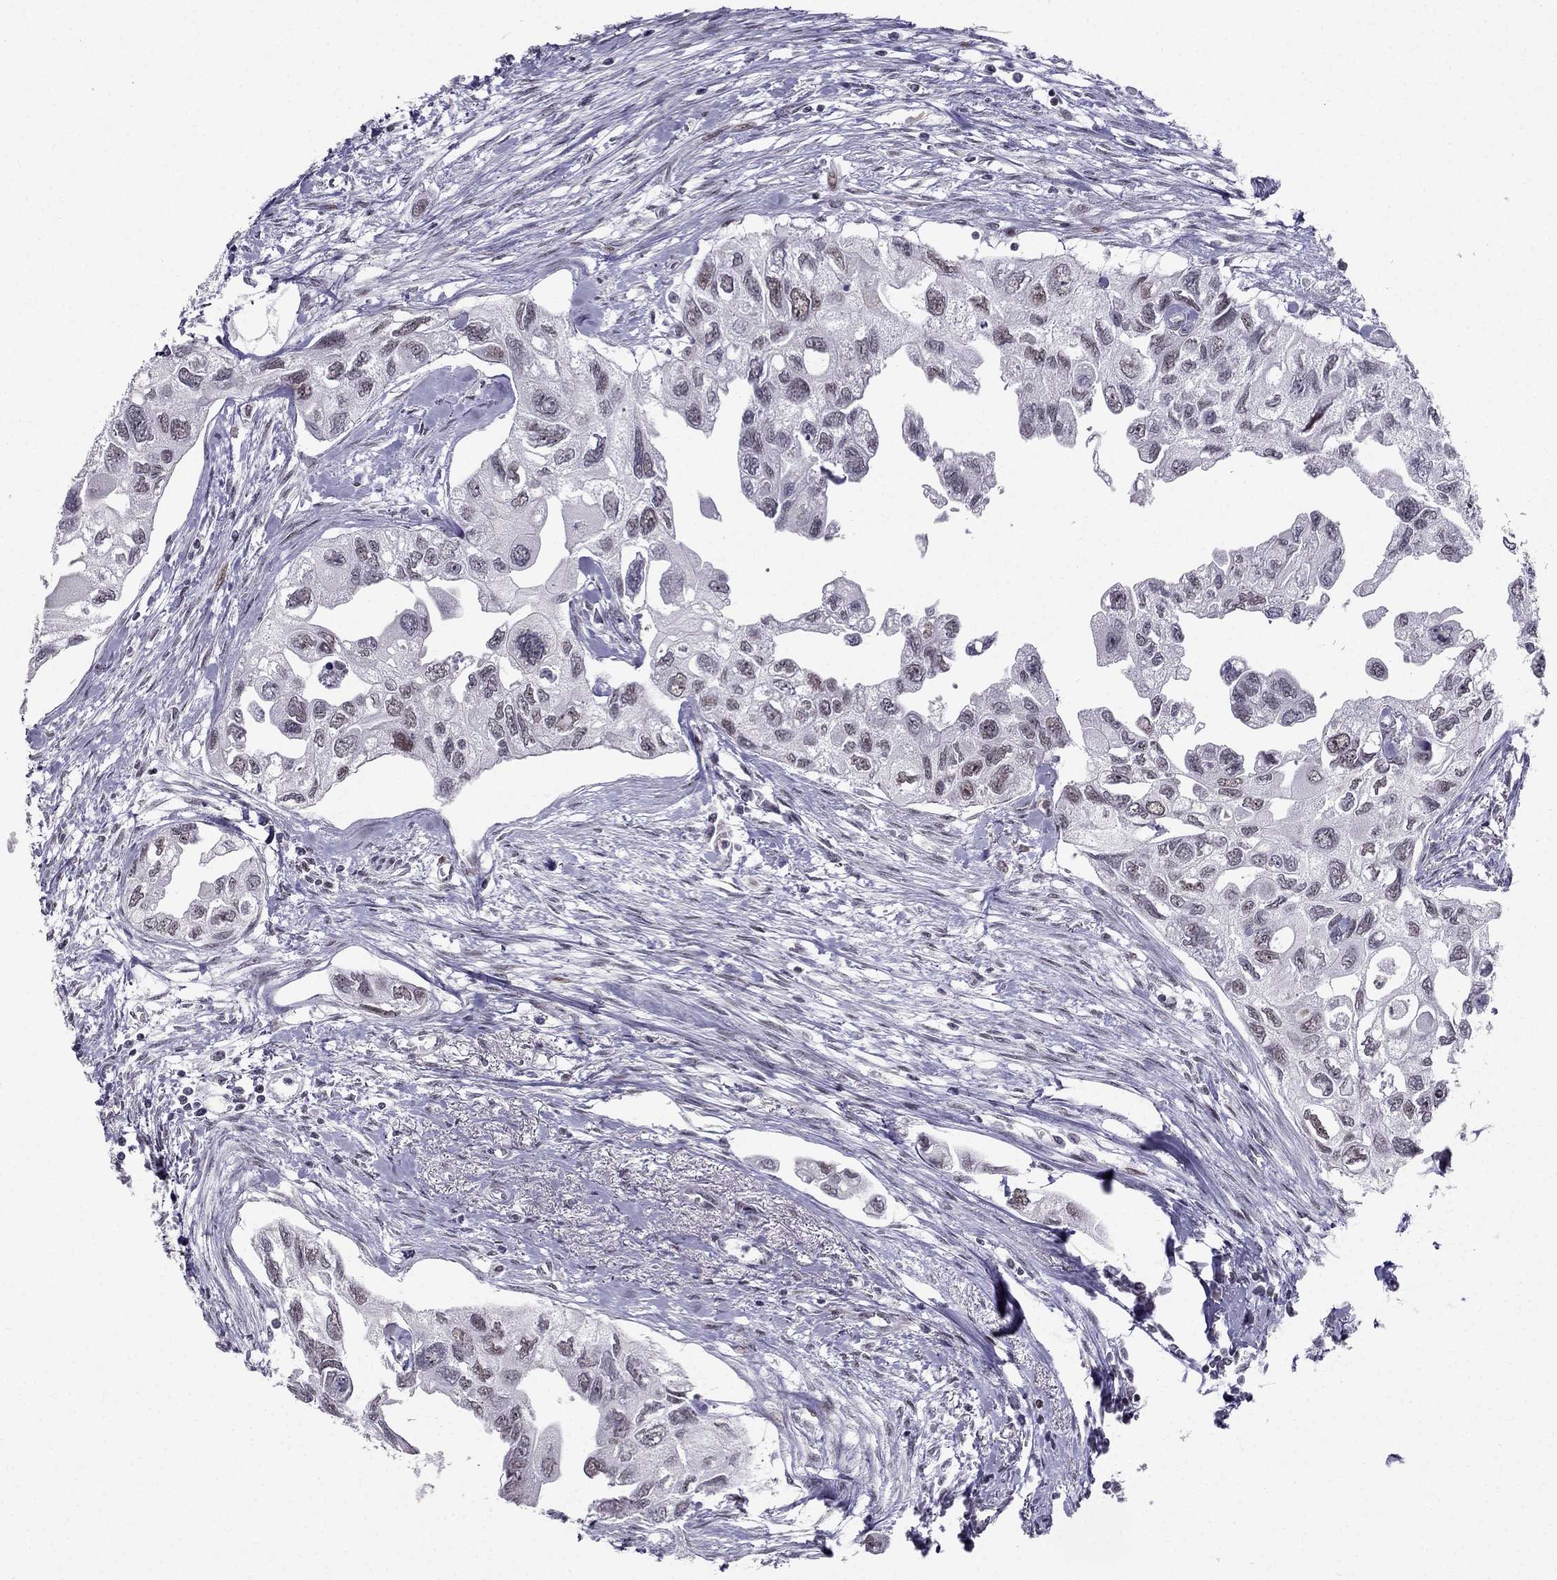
{"staining": {"intensity": "weak", "quantity": "<25%", "location": "nuclear"}, "tissue": "urothelial cancer", "cell_type": "Tumor cells", "image_type": "cancer", "snomed": [{"axis": "morphology", "description": "Urothelial carcinoma, High grade"}, {"axis": "topography", "description": "Urinary bladder"}], "caption": "IHC micrograph of human urothelial cancer stained for a protein (brown), which demonstrates no expression in tumor cells.", "gene": "RPRD2", "patient": {"sex": "male", "age": 59}}